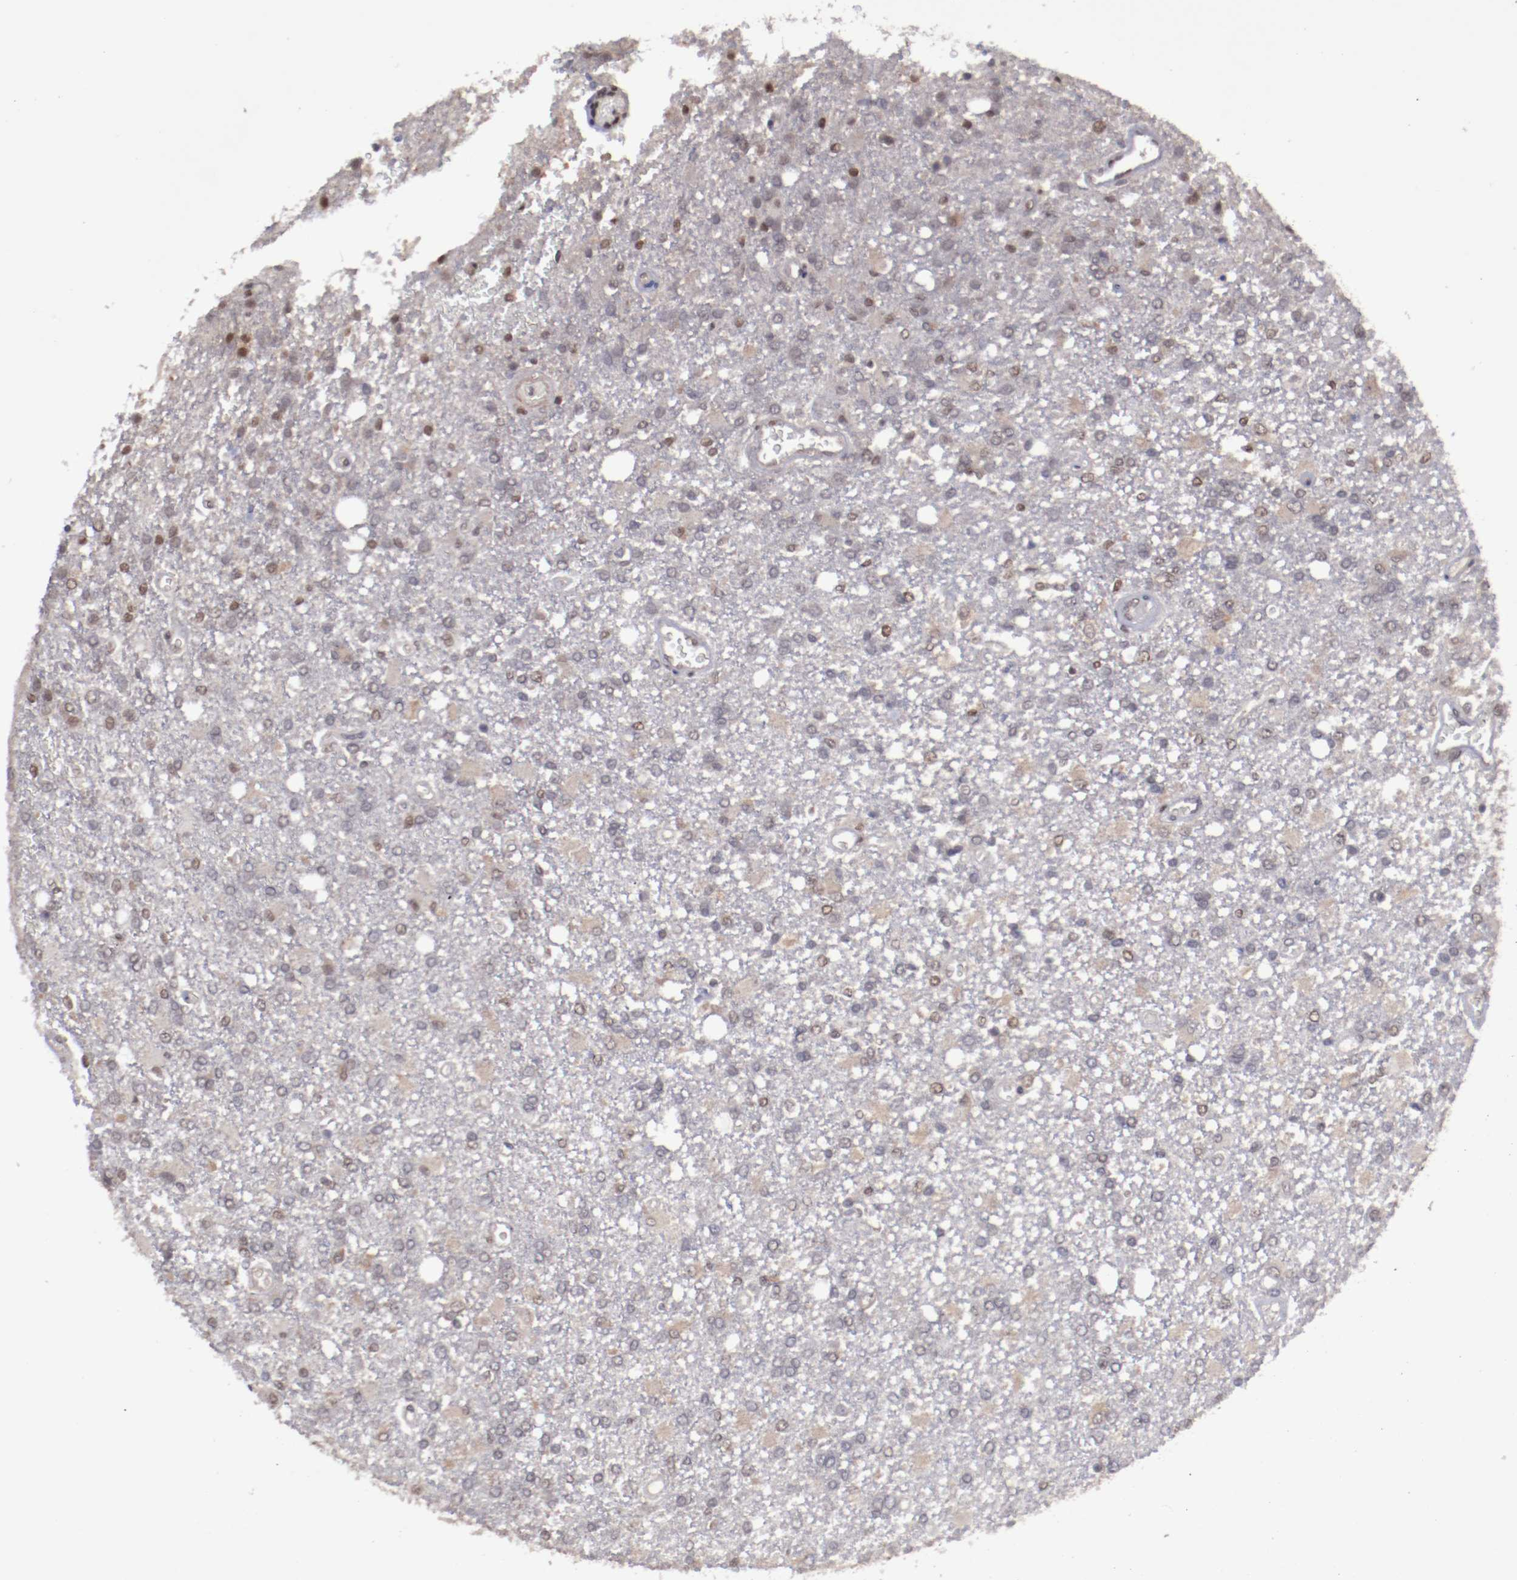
{"staining": {"intensity": "weak", "quantity": "25%-75%", "location": "cytoplasmic/membranous,nuclear"}, "tissue": "glioma", "cell_type": "Tumor cells", "image_type": "cancer", "snomed": [{"axis": "morphology", "description": "Glioma, malignant, High grade"}, {"axis": "topography", "description": "Cerebral cortex"}], "caption": "Weak cytoplasmic/membranous and nuclear expression is seen in about 25%-75% of tumor cells in malignant glioma (high-grade).", "gene": "ARNT", "patient": {"sex": "male", "age": 79}}